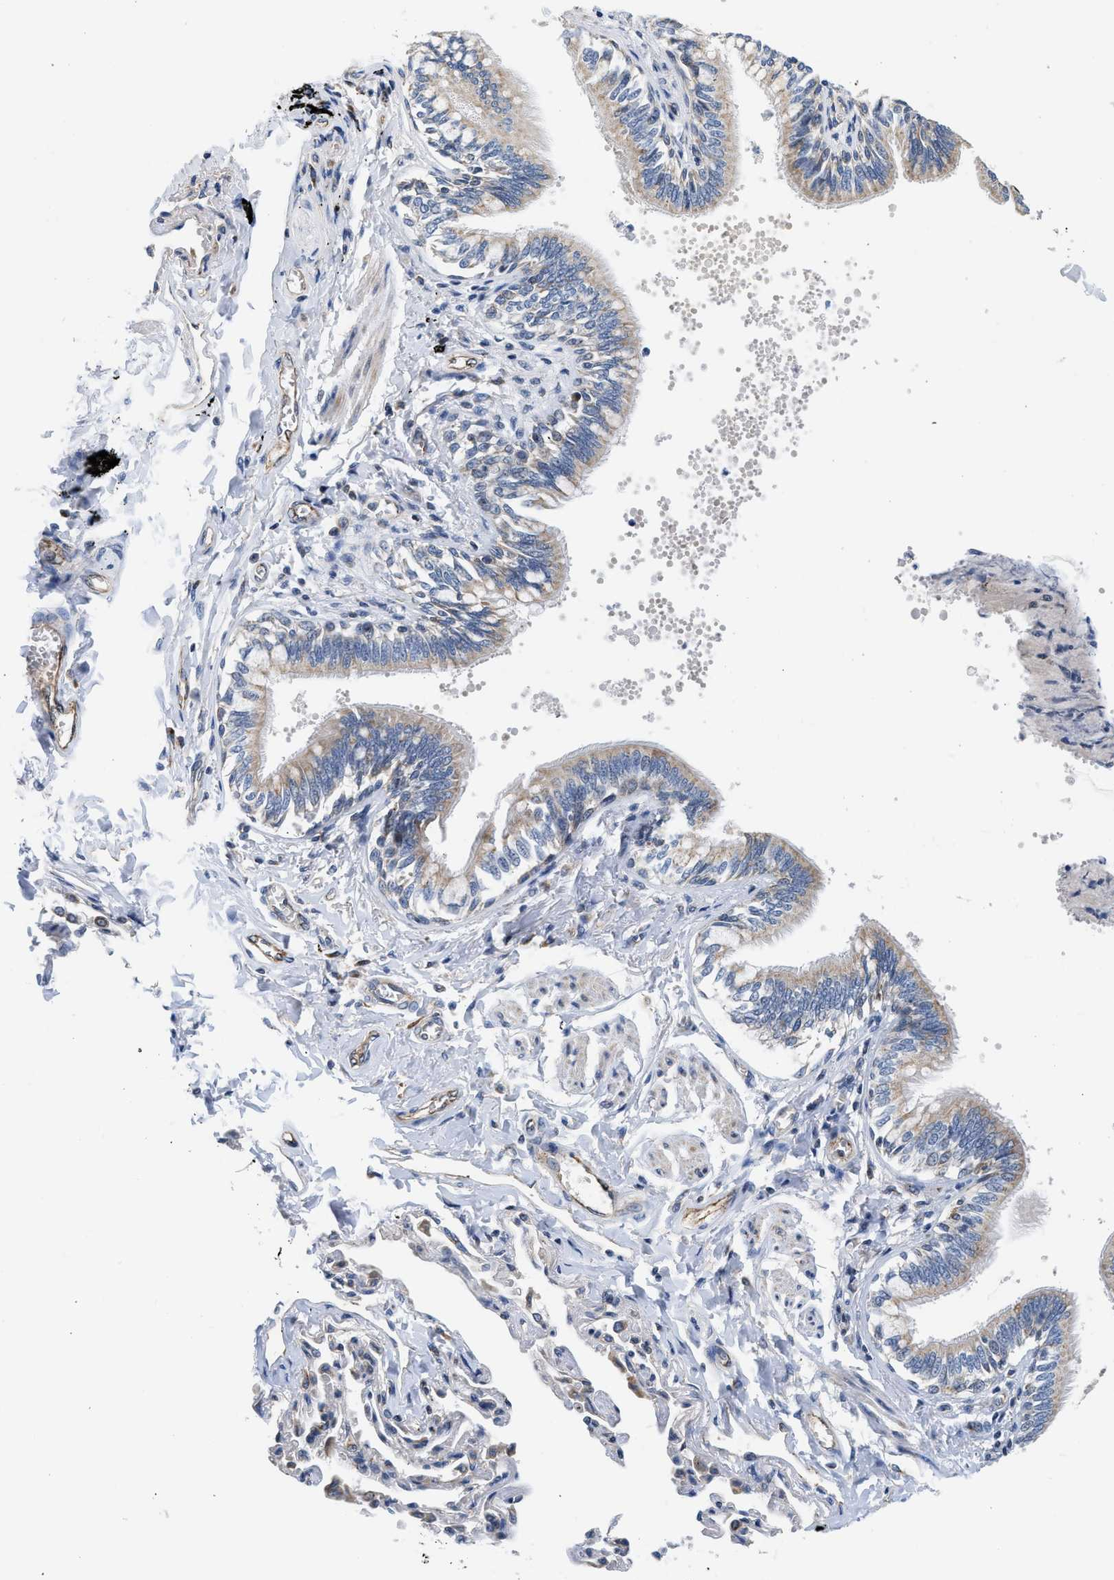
{"staining": {"intensity": "weak", "quantity": ">75%", "location": "cytoplasmic/membranous"}, "tissue": "bronchus", "cell_type": "Respiratory epithelial cells", "image_type": "normal", "snomed": [{"axis": "morphology", "description": "Normal tissue, NOS"}, {"axis": "topography", "description": "Lung"}], "caption": "Bronchus stained with a brown dye demonstrates weak cytoplasmic/membranous positive positivity in about >75% of respiratory epithelial cells.", "gene": "PIM1", "patient": {"sex": "male", "age": 64}}